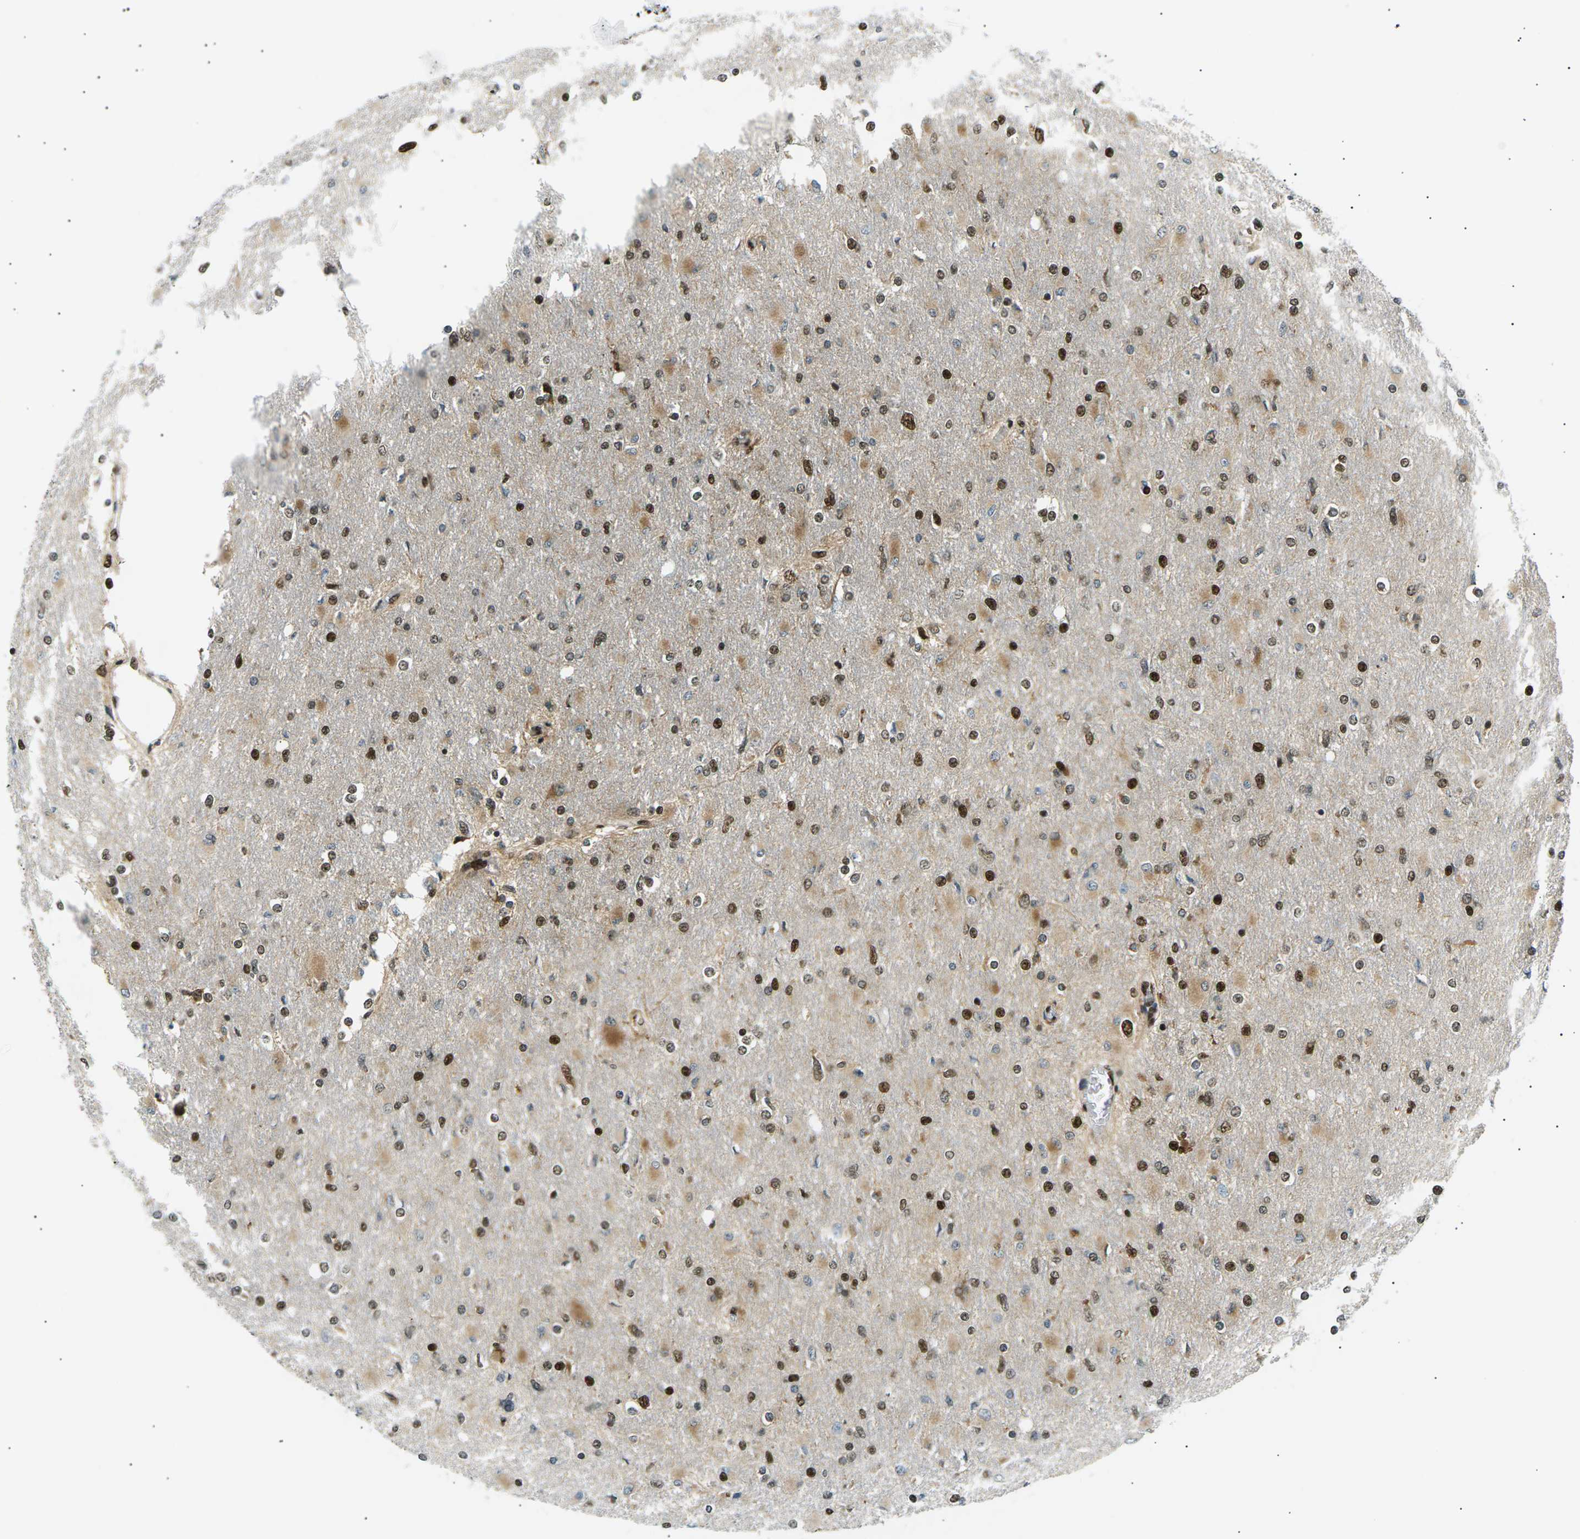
{"staining": {"intensity": "strong", "quantity": "25%-75%", "location": "cytoplasmic/membranous,nuclear"}, "tissue": "glioma", "cell_type": "Tumor cells", "image_type": "cancer", "snomed": [{"axis": "morphology", "description": "Glioma, malignant, High grade"}, {"axis": "topography", "description": "Cerebral cortex"}], "caption": "The histopathology image reveals a brown stain indicating the presence of a protein in the cytoplasmic/membranous and nuclear of tumor cells in glioma.", "gene": "RPA2", "patient": {"sex": "female", "age": 36}}